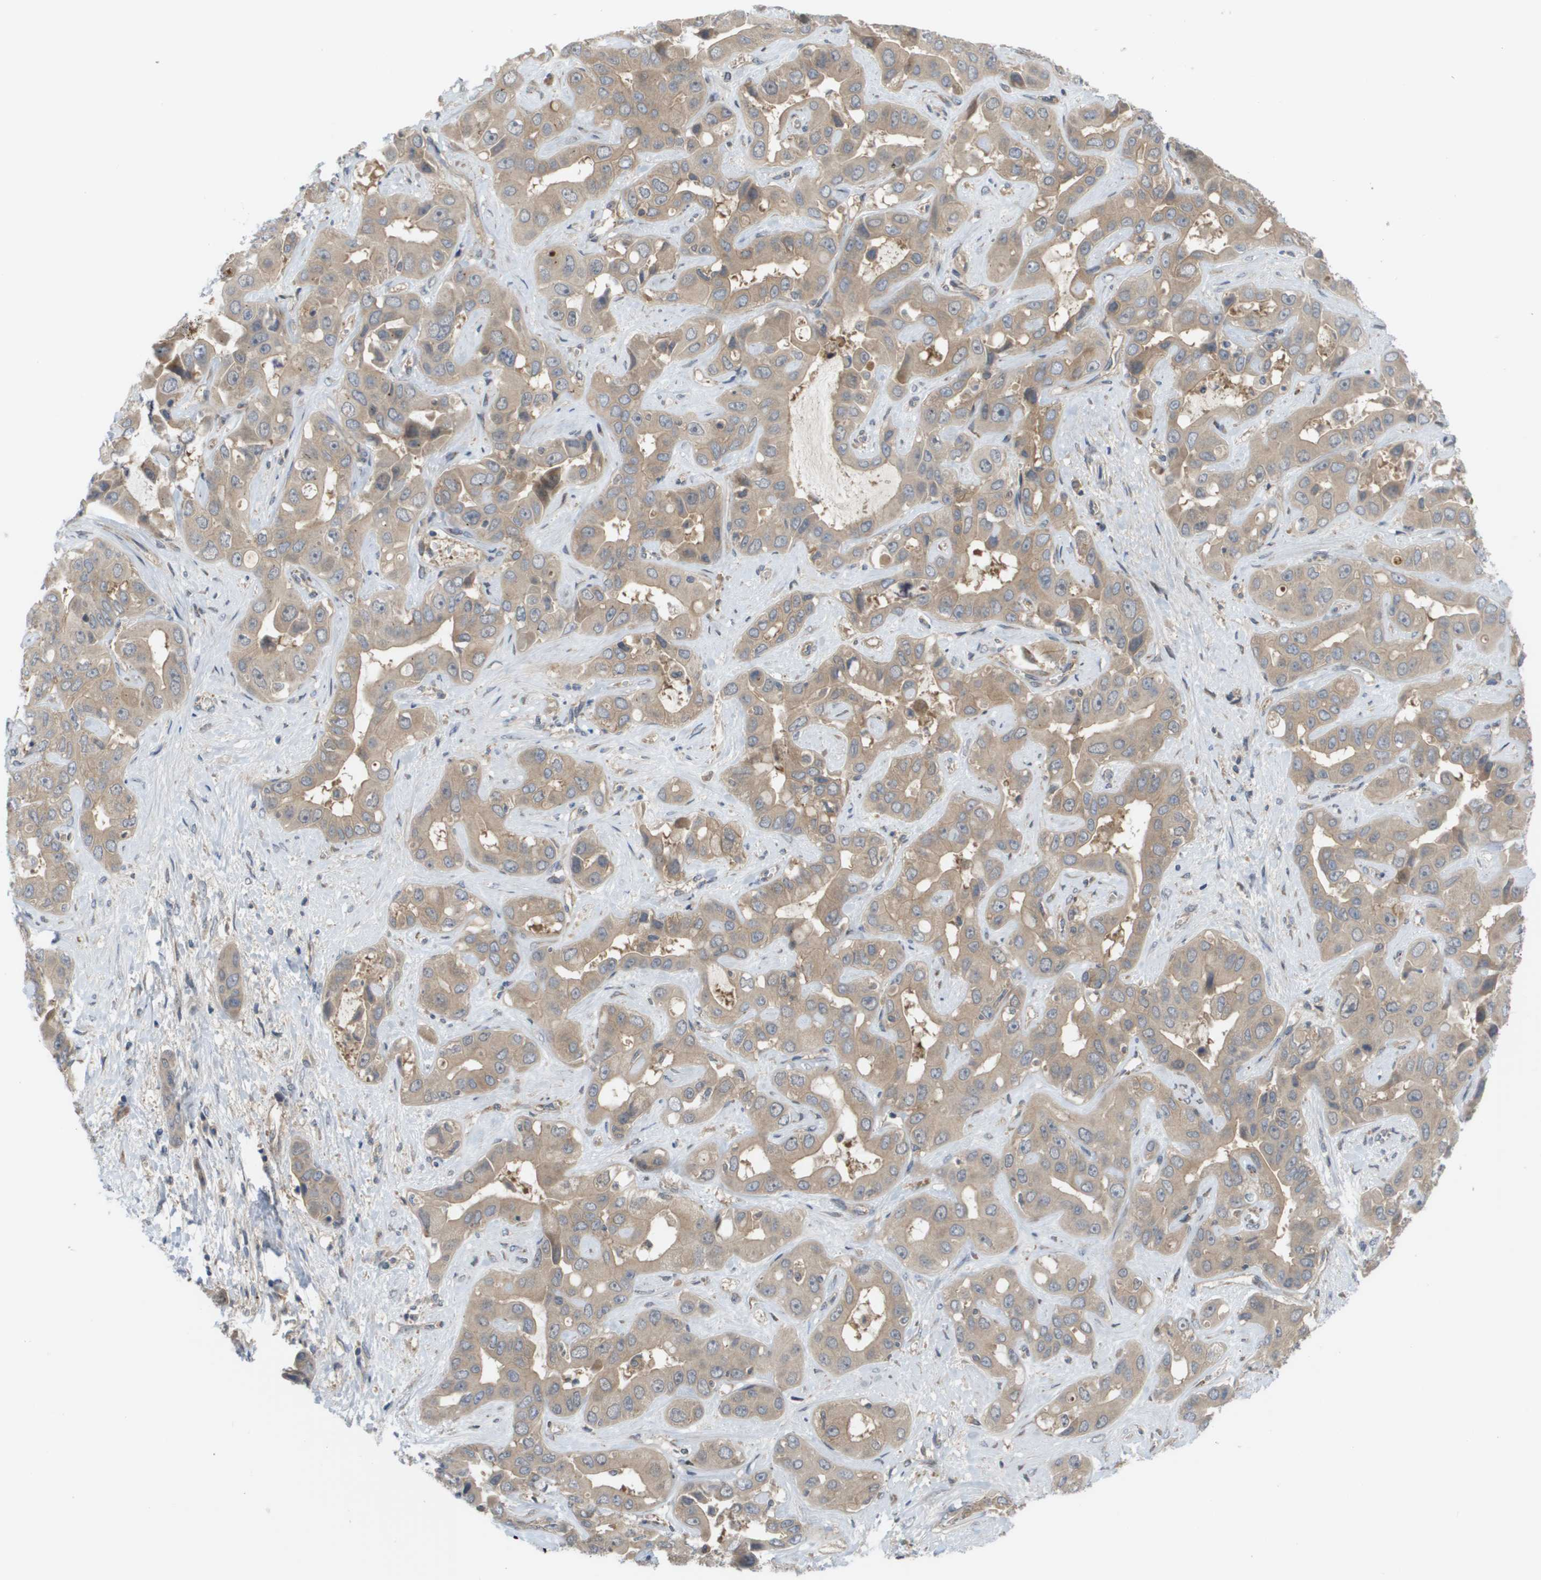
{"staining": {"intensity": "weak", "quantity": ">75%", "location": "cytoplasmic/membranous"}, "tissue": "liver cancer", "cell_type": "Tumor cells", "image_type": "cancer", "snomed": [{"axis": "morphology", "description": "Cholangiocarcinoma"}, {"axis": "topography", "description": "Liver"}], "caption": "Tumor cells exhibit low levels of weak cytoplasmic/membranous positivity in about >75% of cells in human liver cancer.", "gene": "CTPS2", "patient": {"sex": "female", "age": 52}}